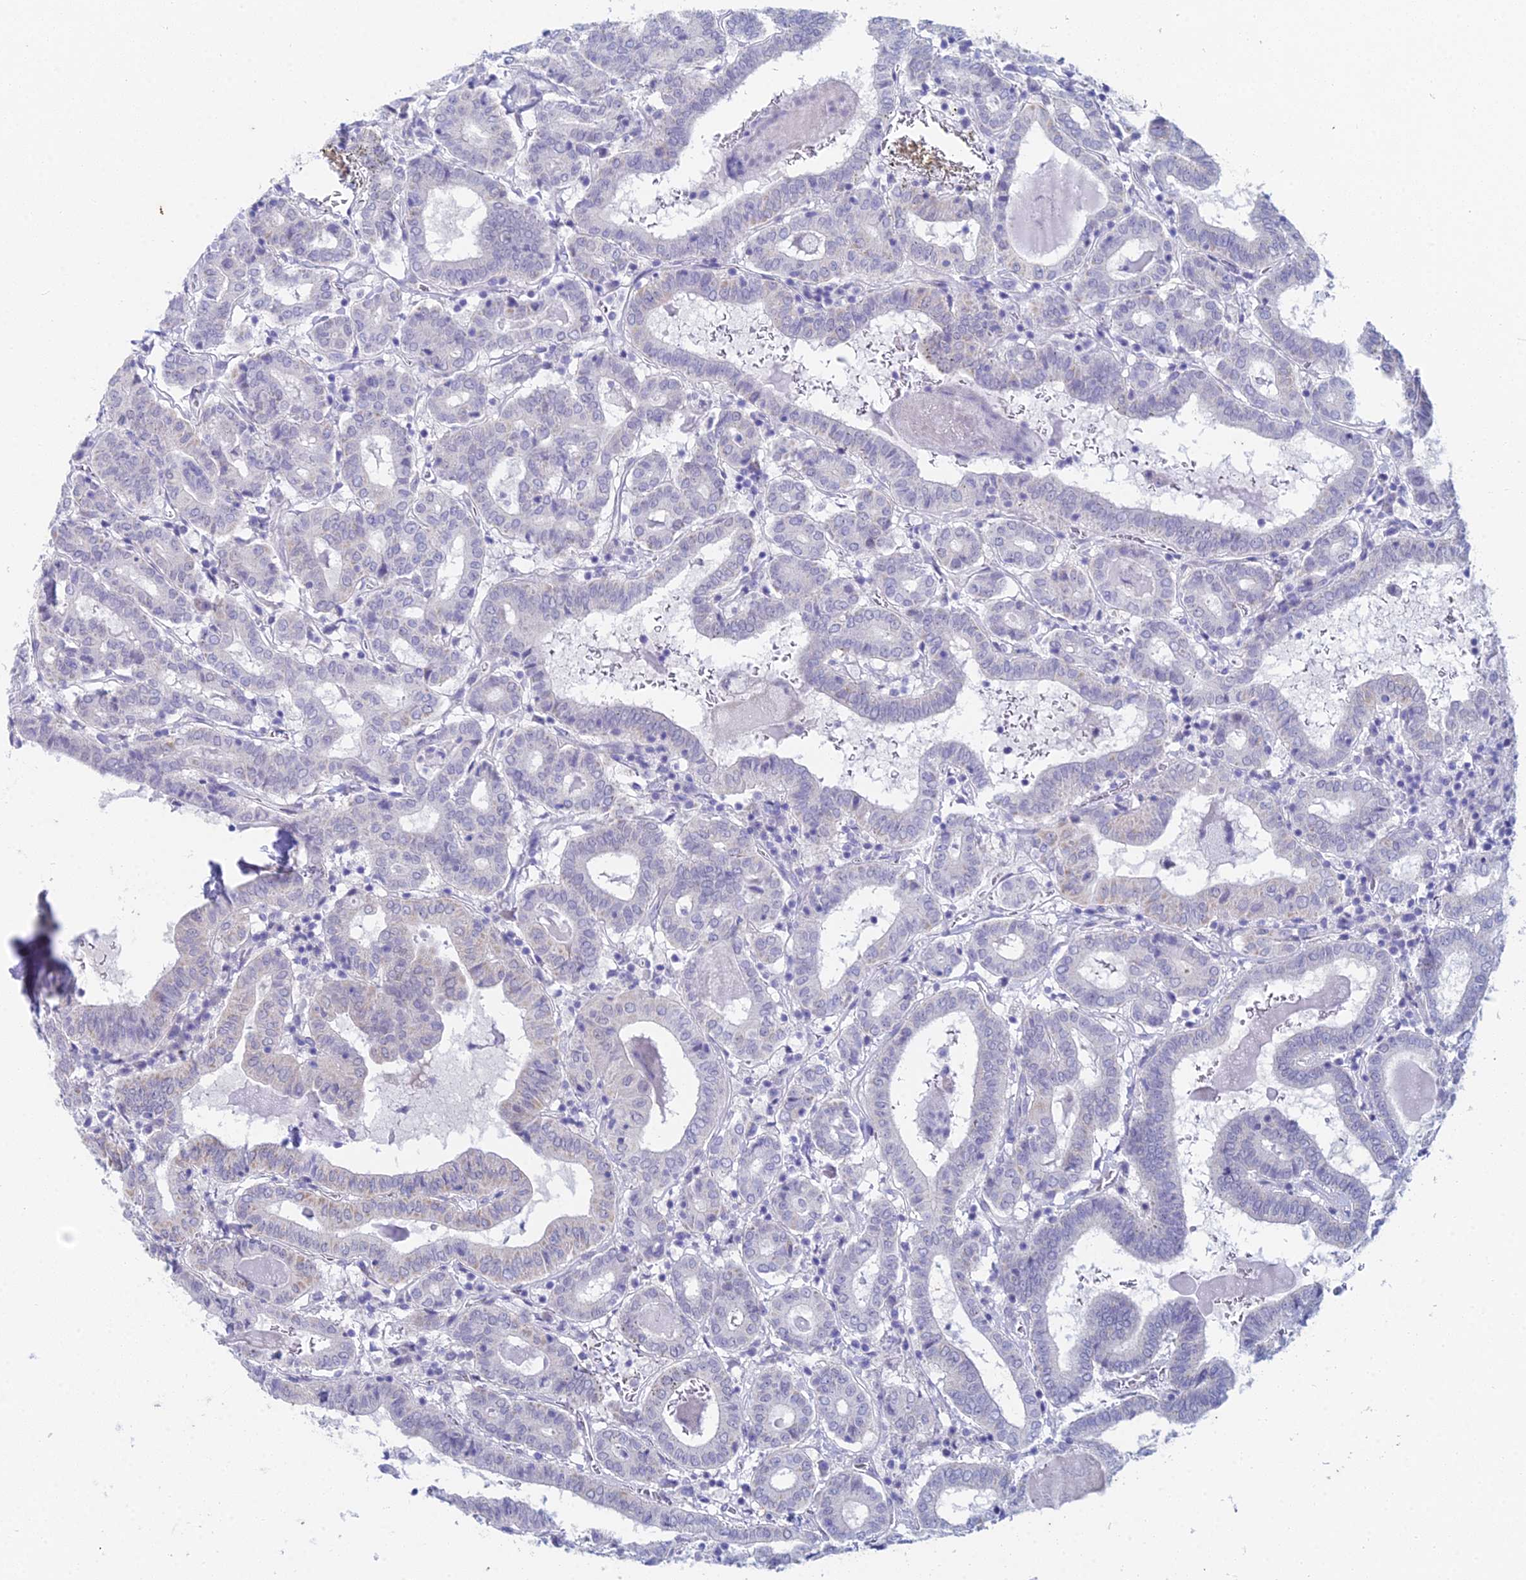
{"staining": {"intensity": "negative", "quantity": "none", "location": "none"}, "tissue": "thyroid cancer", "cell_type": "Tumor cells", "image_type": "cancer", "snomed": [{"axis": "morphology", "description": "Papillary adenocarcinoma, NOS"}, {"axis": "topography", "description": "Thyroid gland"}], "caption": "Papillary adenocarcinoma (thyroid) was stained to show a protein in brown. There is no significant staining in tumor cells. (Brightfield microscopy of DAB IHC at high magnification).", "gene": "EEF2KMT", "patient": {"sex": "female", "age": 72}}